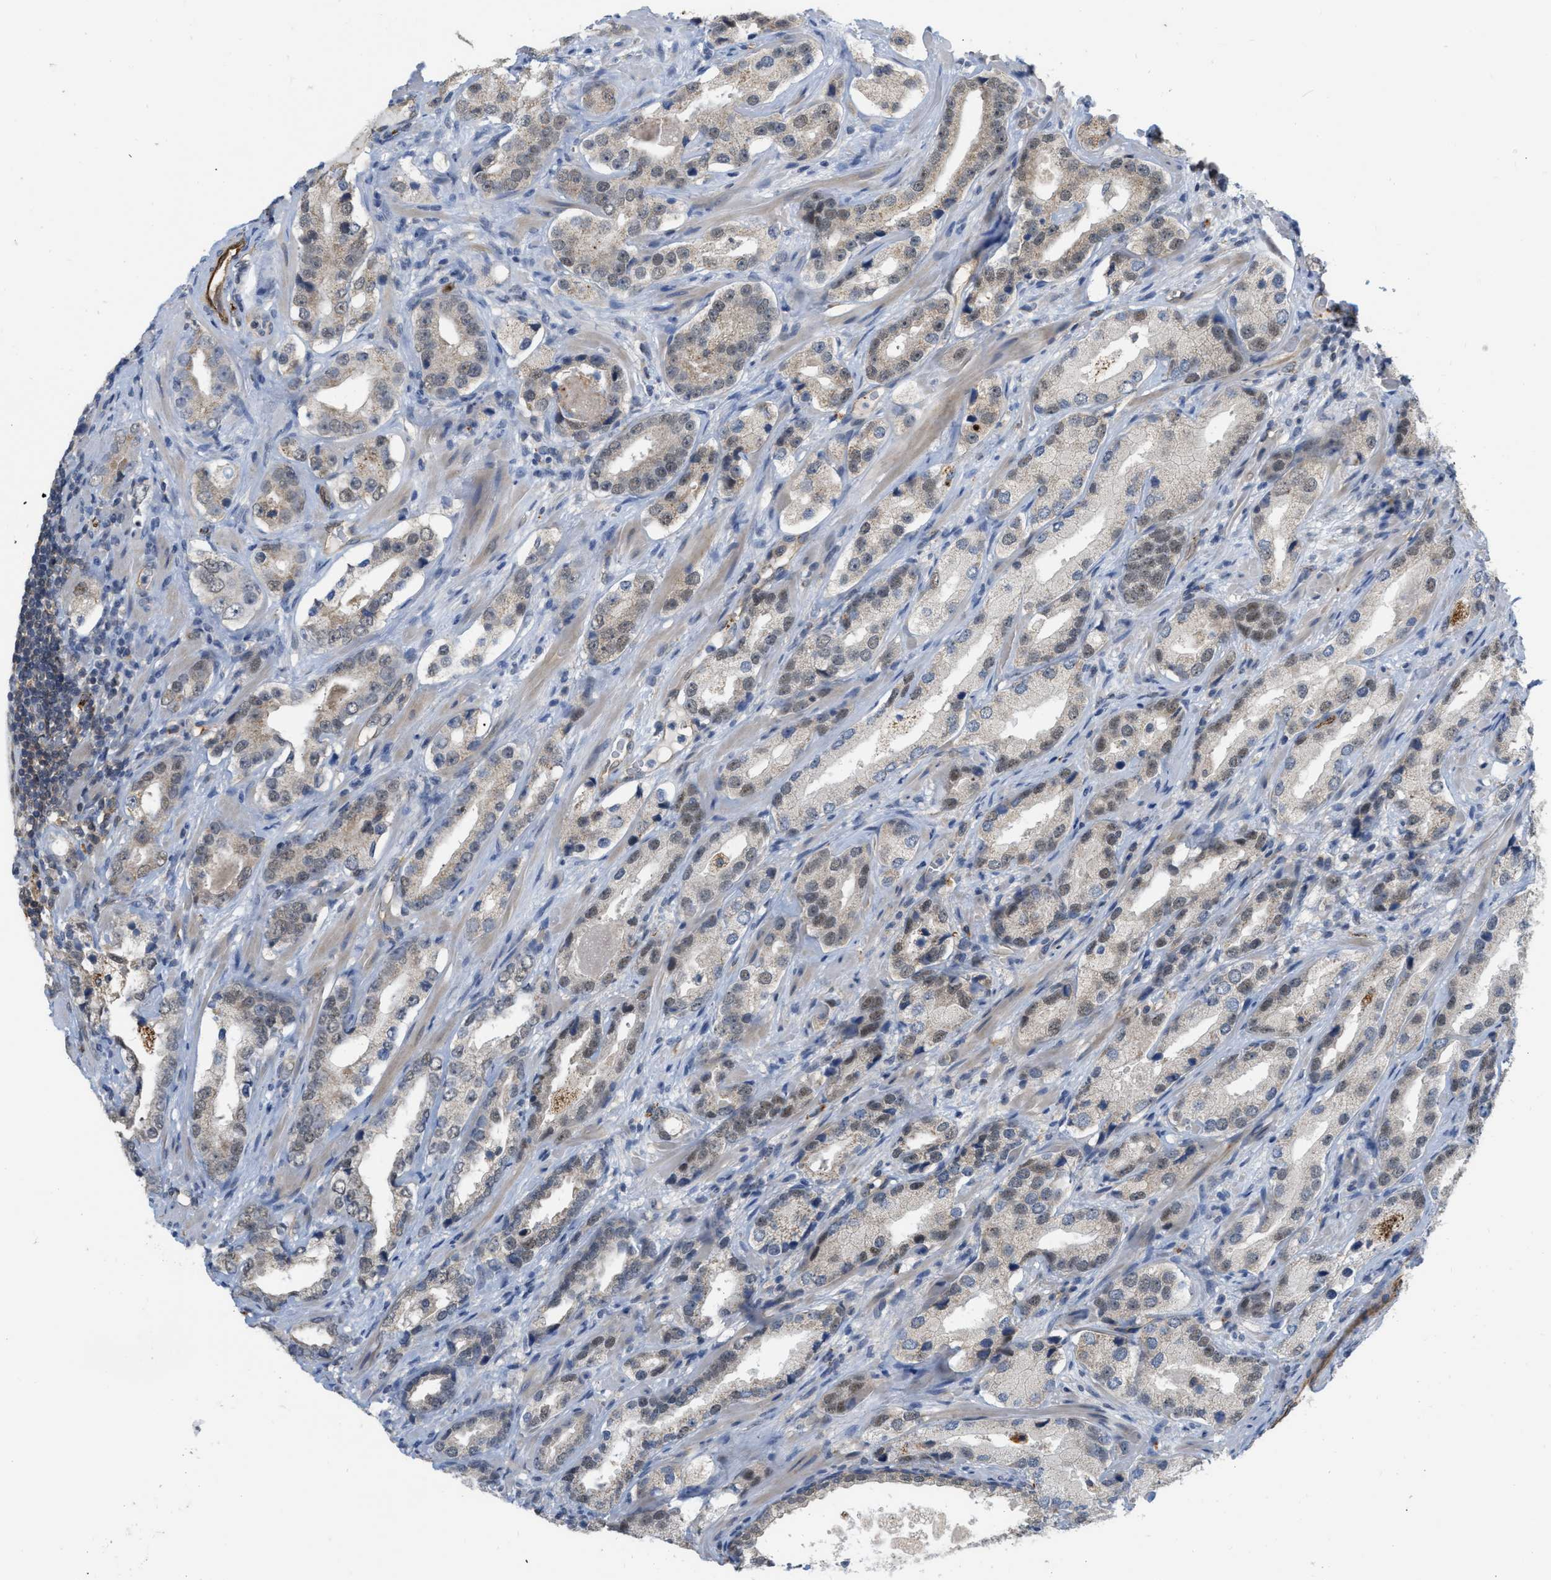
{"staining": {"intensity": "negative", "quantity": "none", "location": "none"}, "tissue": "prostate cancer", "cell_type": "Tumor cells", "image_type": "cancer", "snomed": [{"axis": "morphology", "description": "Adenocarcinoma, High grade"}, {"axis": "topography", "description": "Prostate"}], "caption": "Immunohistochemistry (IHC) photomicrograph of high-grade adenocarcinoma (prostate) stained for a protein (brown), which exhibits no positivity in tumor cells. (DAB immunohistochemistry with hematoxylin counter stain).", "gene": "NAPEPLD", "patient": {"sex": "male", "age": 63}}